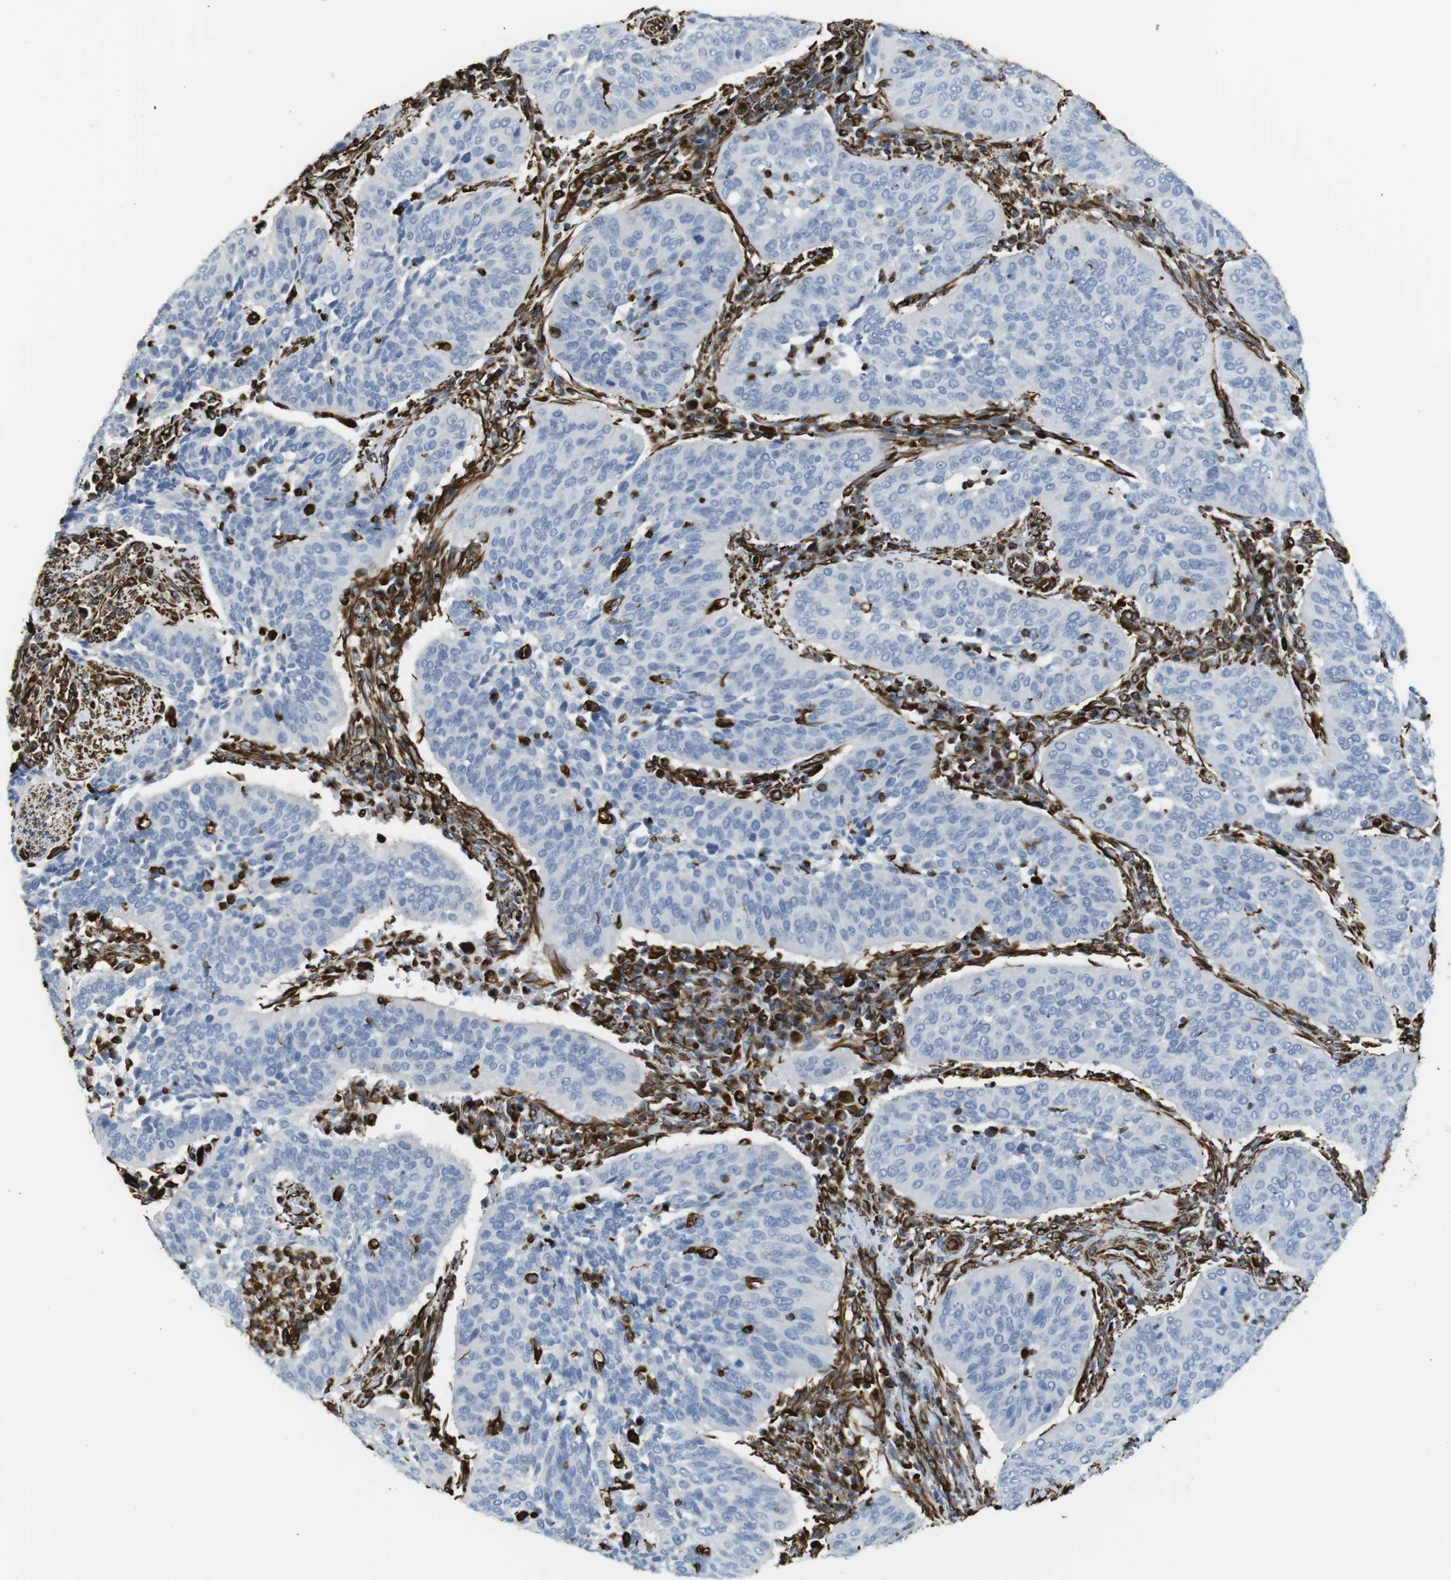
{"staining": {"intensity": "negative", "quantity": "none", "location": "none"}, "tissue": "cervical cancer", "cell_type": "Tumor cells", "image_type": "cancer", "snomed": [{"axis": "morphology", "description": "Normal tissue, NOS"}, {"axis": "morphology", "description": "Squamous cell carcinoma, NOS"}, {"axis": "topography", "description": "Cervix"}], "caption": "A photomicrograph of human cervical cancer (squamous cell carcinoma) is negative for staining in tumor cells. The staining is performed using DAB brown chromogen with nuclei counter-stained in using hematoxylin.", "gene": "RALGPS1", "patient": {"sex": "female", "age": 39}}